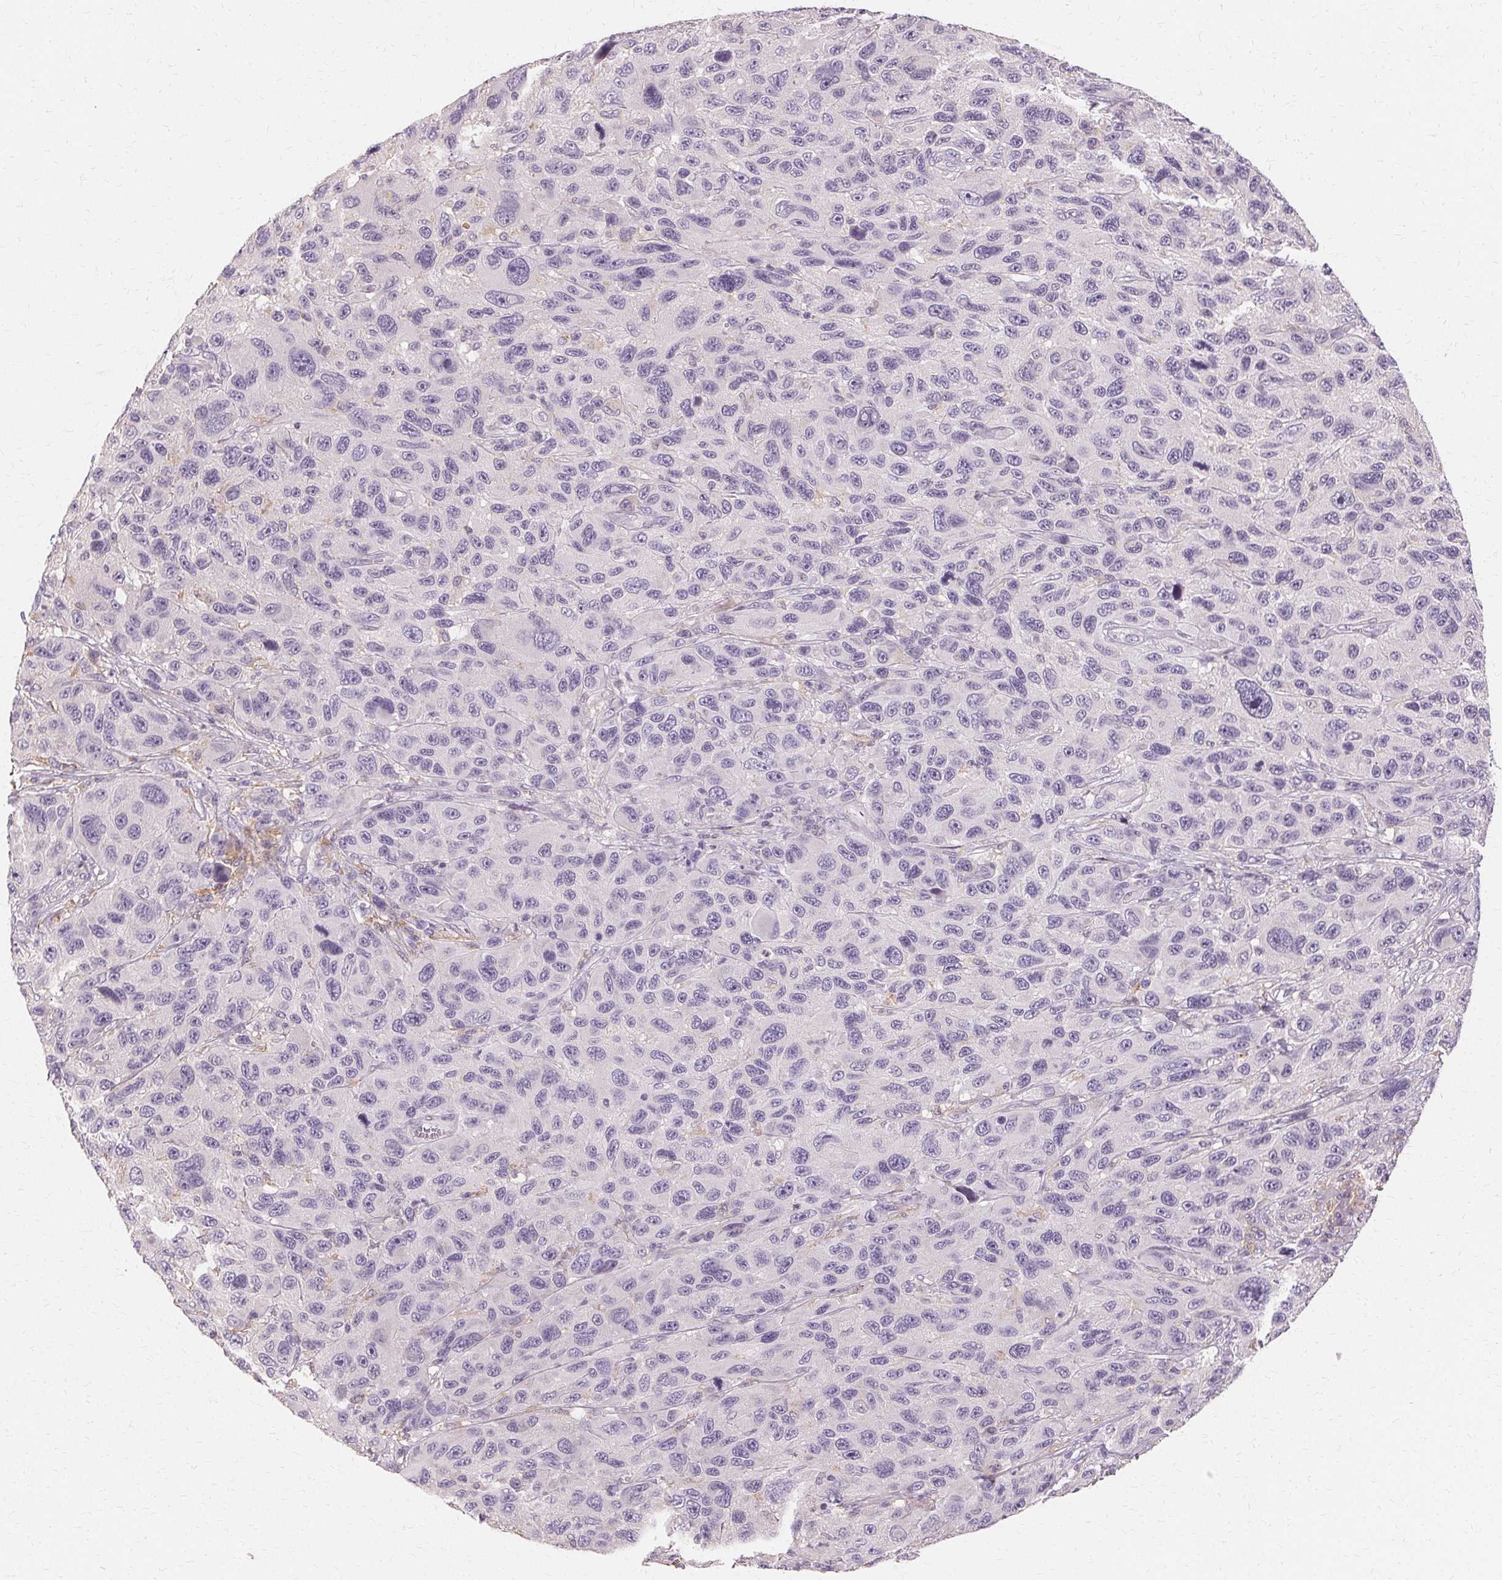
{"staining": {"intensity": "negative", "quantity": "none", "location": "none"}, "tissue": "melanoma", "cell_type": "Tumor cells", "image_type": "cancer", "snomed": [{"axis": "morphology", "description": "Malignant melanoma, NOS"}, {"axis": "topography", "description": "Skin"}], "caption": "Immunohistochemistry micrograph of human malignant melanoma stained for a protein (brown), which reveals no positivity in tumor cells.", "gene": "IFNGR1", "patient": {"sex": "male", "age": 53}}